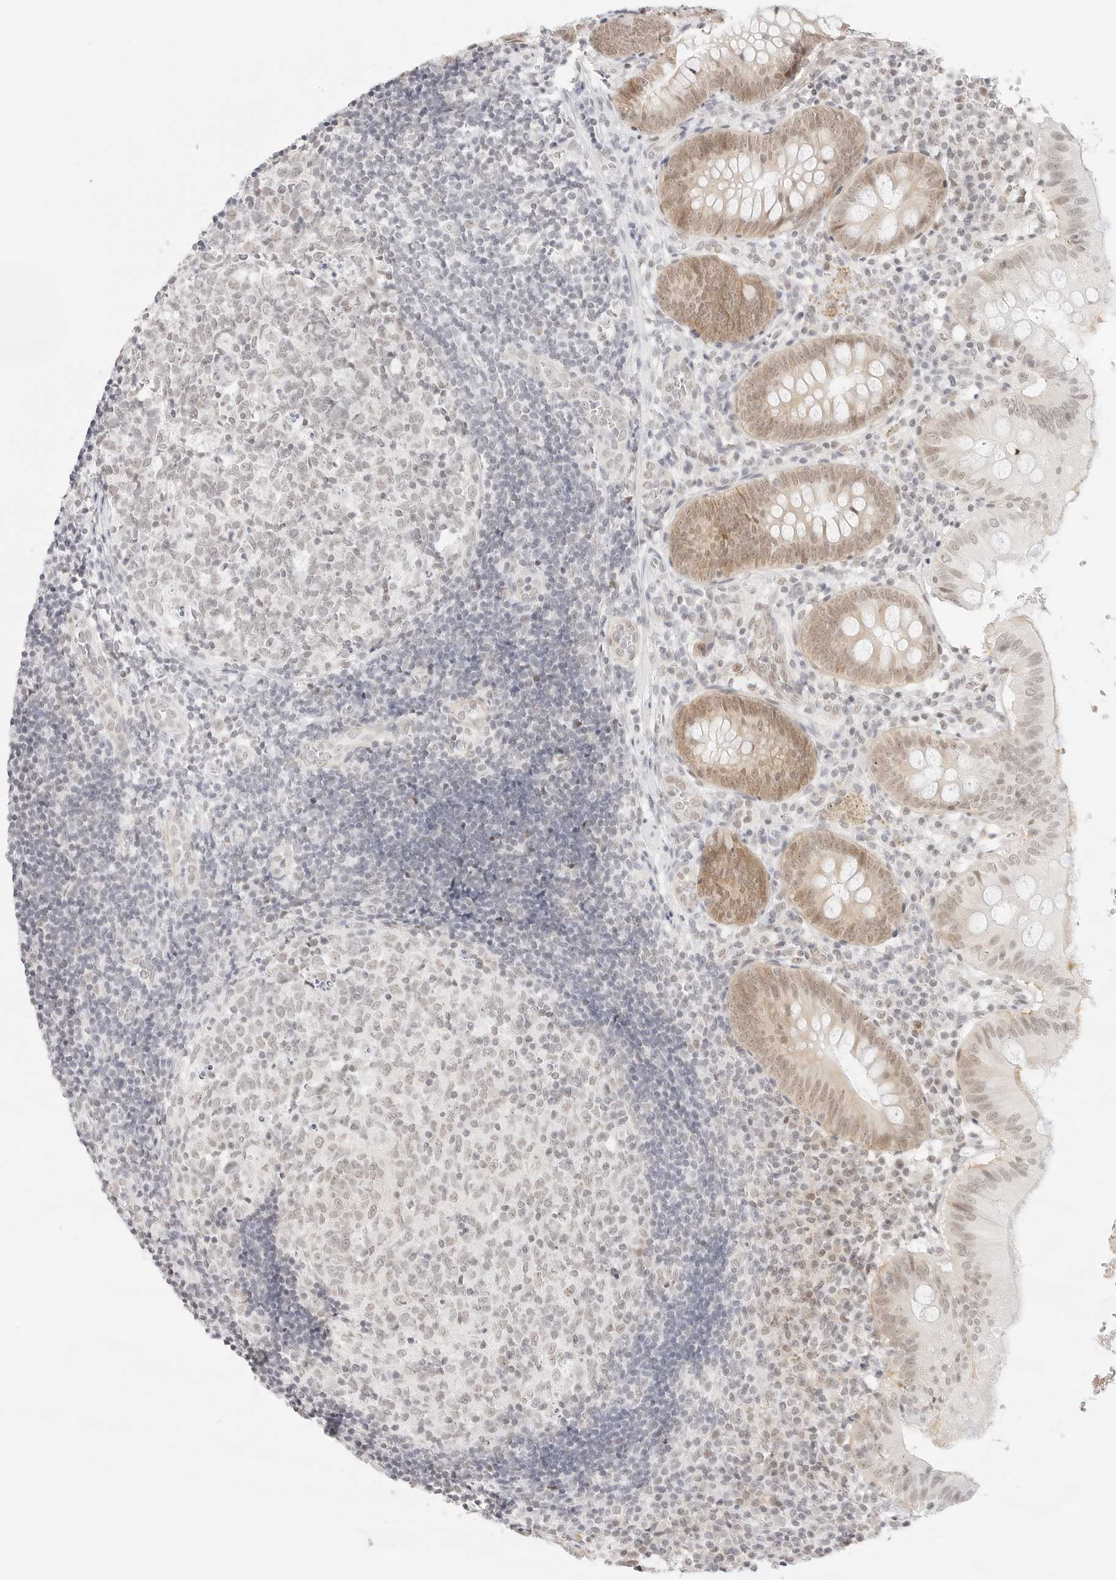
{"staining": {"intensity": "moderate", "quantity": ">75%", "location": "cytoplasmic/membranous,nuclear"}, "tissue": "appendix", "cell_type": "Glandular cells", "image_type": "normal", "snomed": [{"axis": "morphology", "description": "Normal tissue, NOS"}, {"axis": "topography", "description": "Appendix"}], "caption": "Immunohistochemistry micrograph of unremarkable human appendix stained for a protein (brown), which exhibits medium levels of moderate cytoplasmic/membranous,nuclear staining in about >75% of glandular cells.", "gene": "ITGA6", "patient": {"sex": "male", "age": 8}}